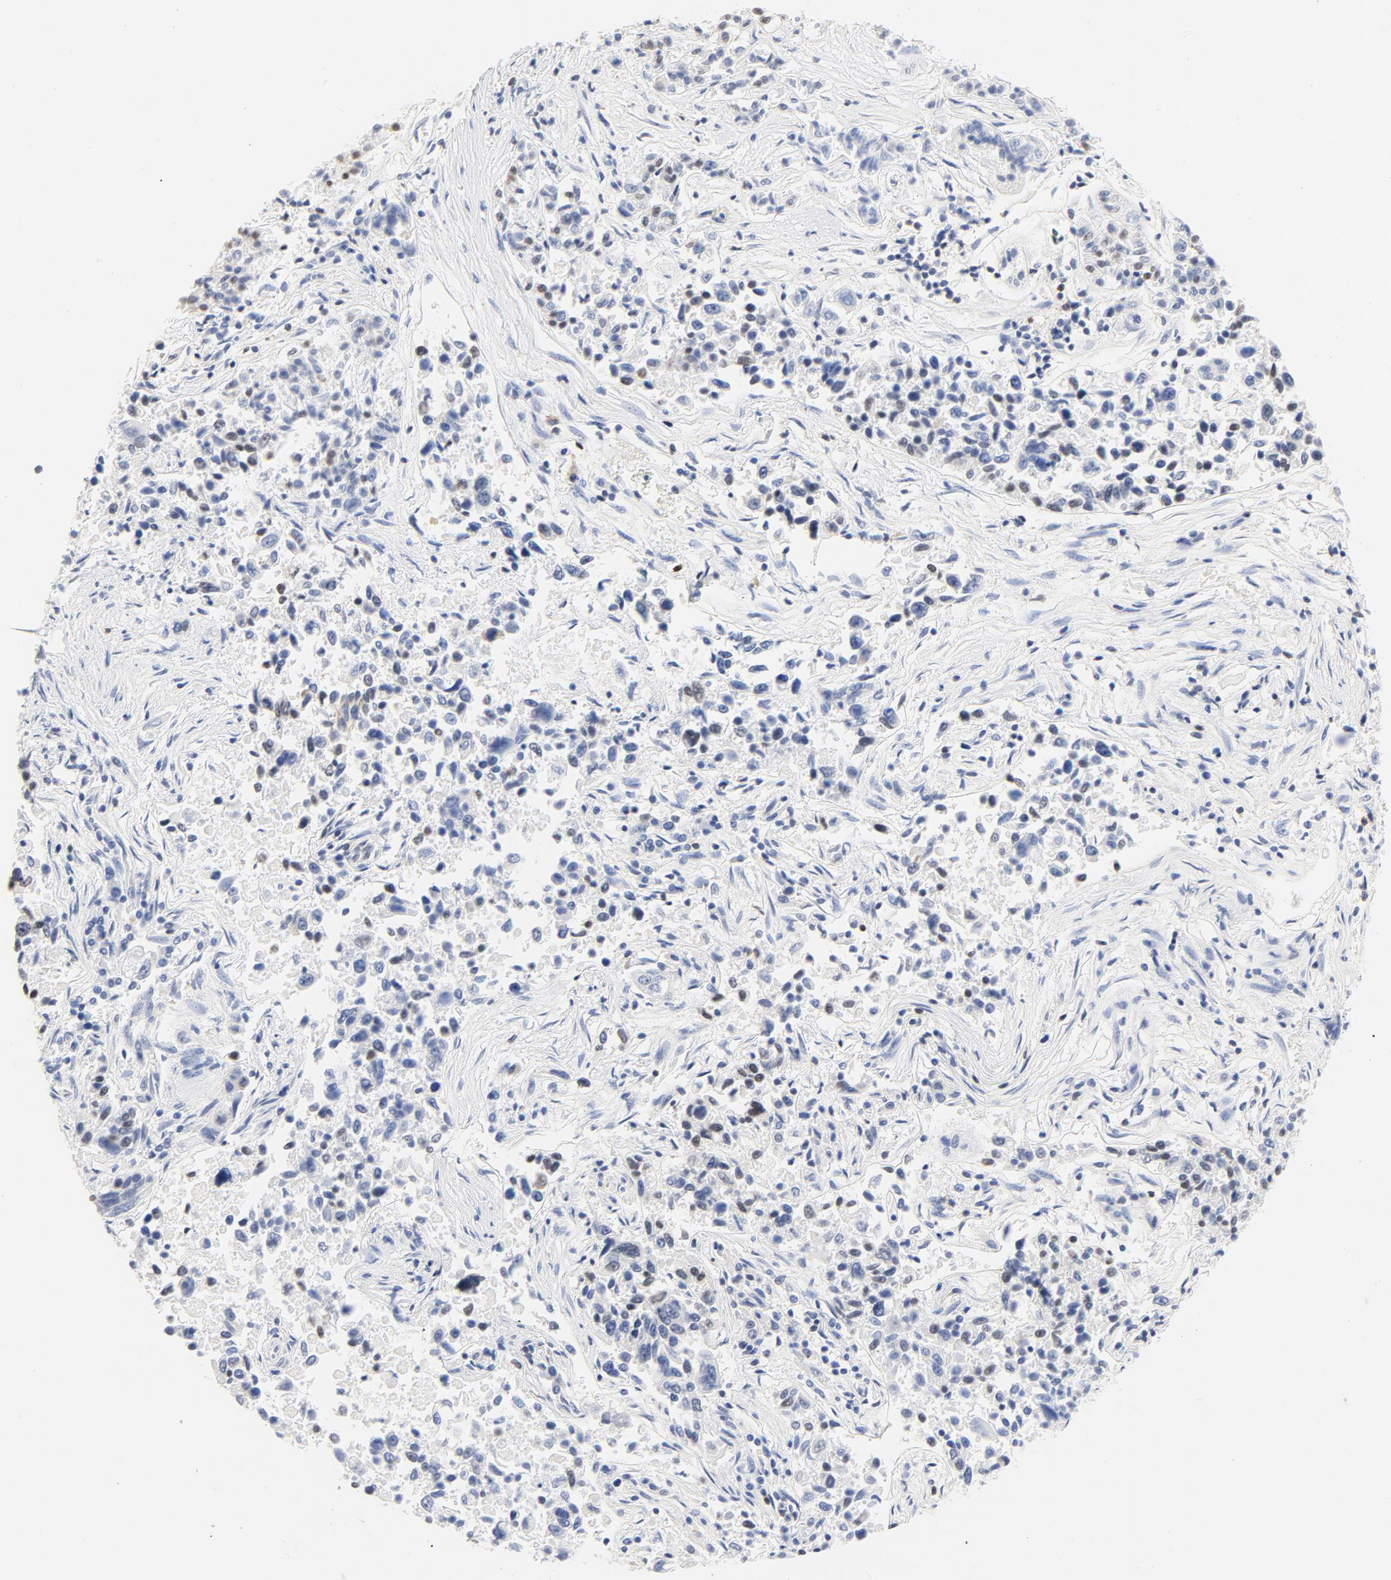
{"staining": {"intensity": "negative", "quantity": "none", "location": "none"}, "tissue": "lung cancer", "cell_type": "Tumor cells", "image_type": "cancer", "snomed": [{"axis": "morphology", "description": "Adenocarcinoma, NOS"}, {"axis": "topography", "description": "Lung"}], "caption": "Immunohistochemical staining of human lung cancer (adenocarcinoma) exhibits no significant staining in tumor cells.", "gene": "CDKN1B", "patient": {"sex": "male", "age": 84}}